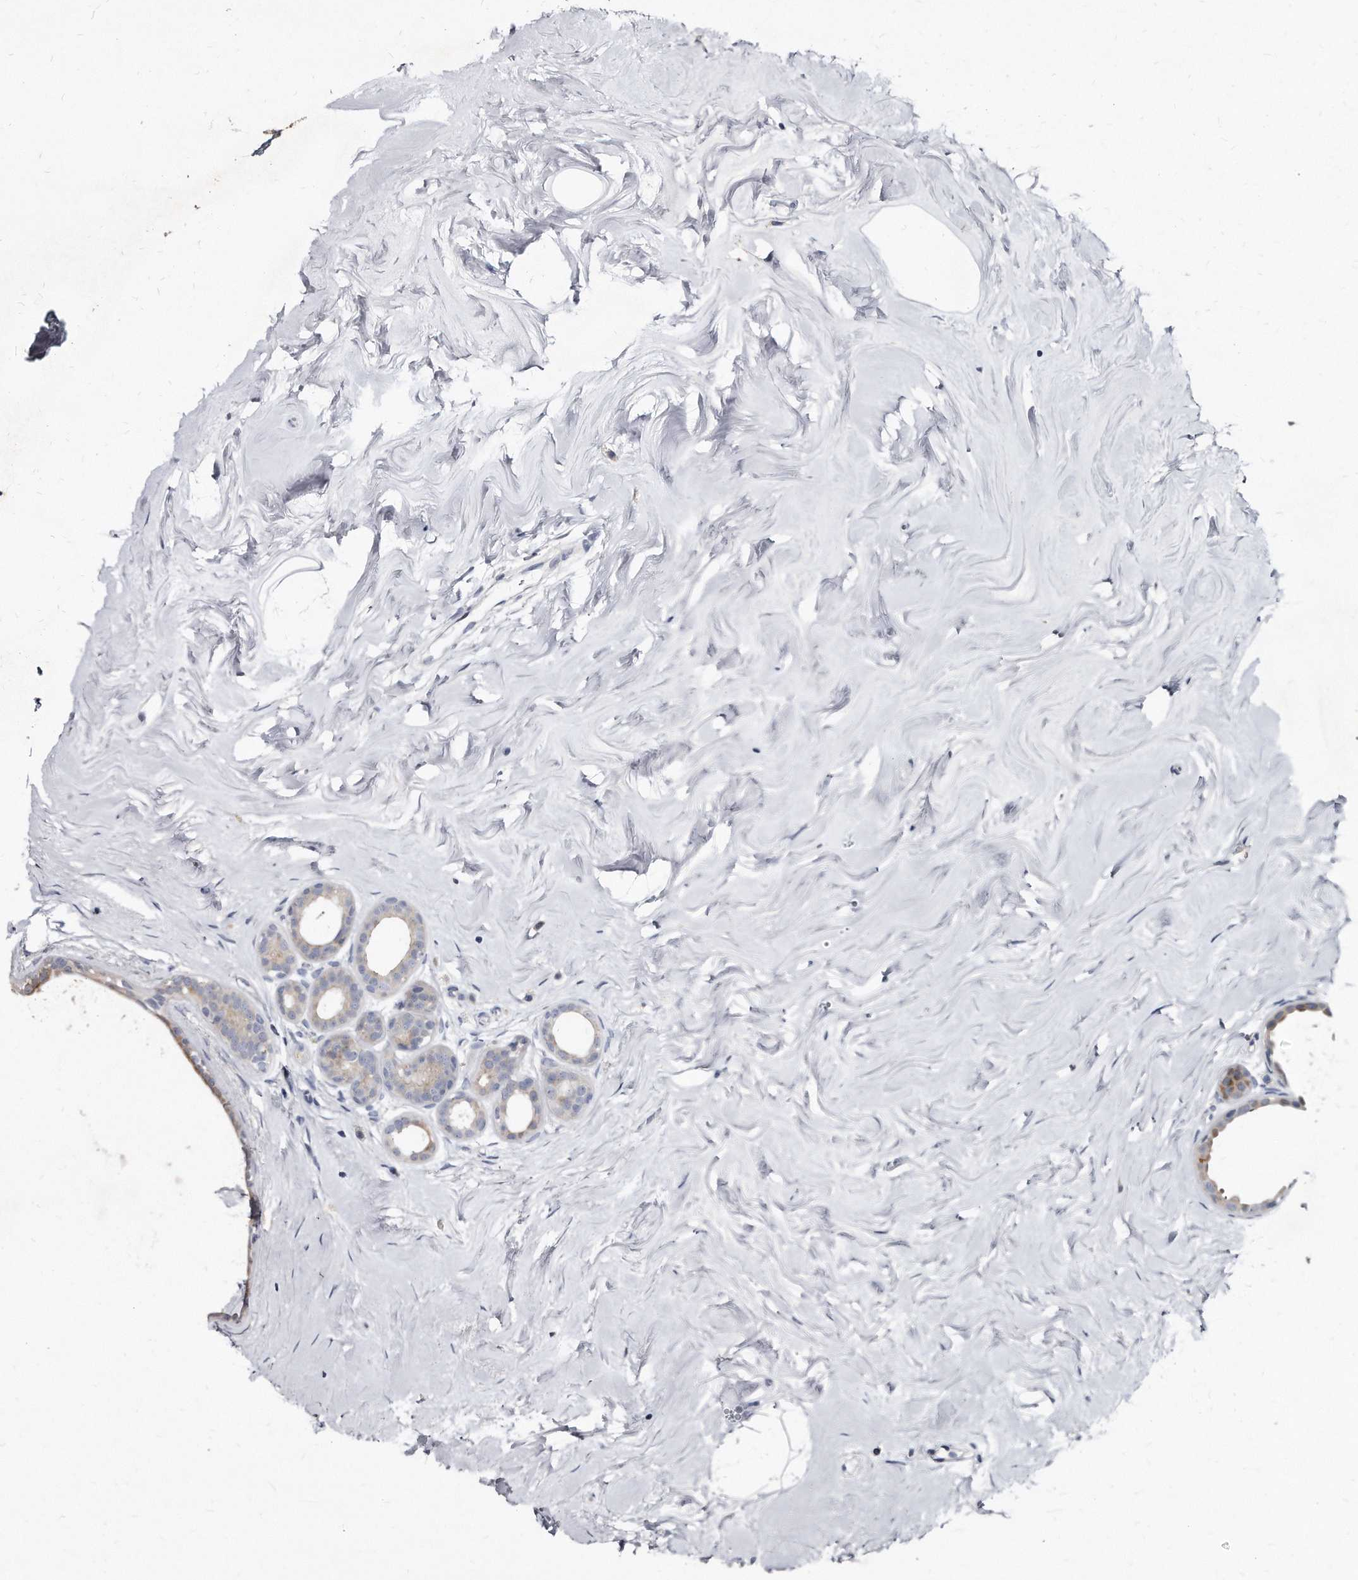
{"staining": {"intensity": "weak", "quantity": "25%-75%", "location": "cytoplasmic/membranous"}, "tissue": "breast cancer", "cell_type": "Tumor cells", "image_type": "cancer", "snomed": [{"axis": "morphology", "description": "Lobular carcinoma"}, {"axis": "topography", "description": "Breast"}], "caption": "Immunohistochemical staining of human lobular carcinoma (breast) shows weak cytoplasmic/membranous protein staining in about 25%-75% of tumor cells.", "gene": "KLHDC3", "patient": {"sex": "female", "age": 47}}